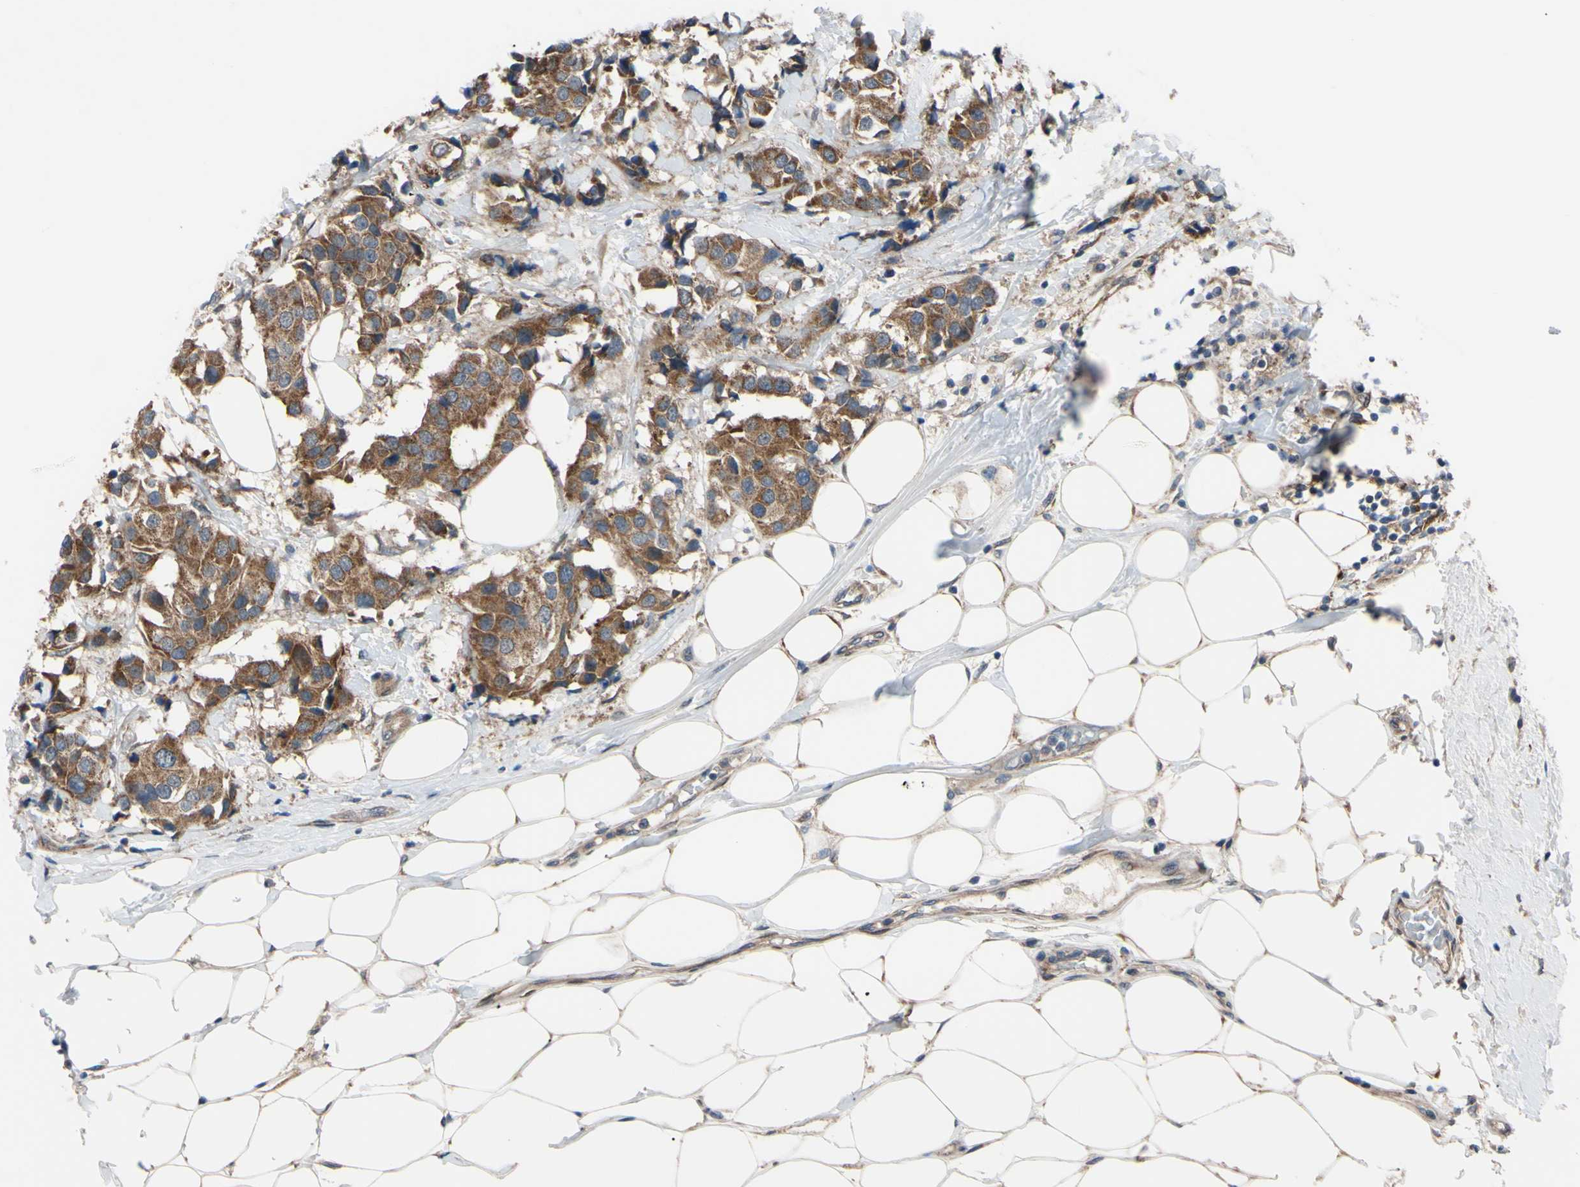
{"staining": {"intensity": "weak", "quantity": ">75%", "location": "cytoplasmic/membranous"}, "tissue": "breast cancer", "cell_type": "Tumor cells", "image_type": "cancer", "snomed": [{"axis": "morphology", "description": "Normal tissue, NOS"}, {"axis": "morphology", "description": "Duct carcinoma"}, {"axis": "topography", "description": "Breast"}], "caption": "Approximately >75% of tumor cells in breast cancer (invasive ductal carcinoma) show weak cytoplasmic/membranous protein expression as visualized by brown immunohistochemical staining.", "gene": "SVIL", "patient": {"sex": "female", "age": 39}}